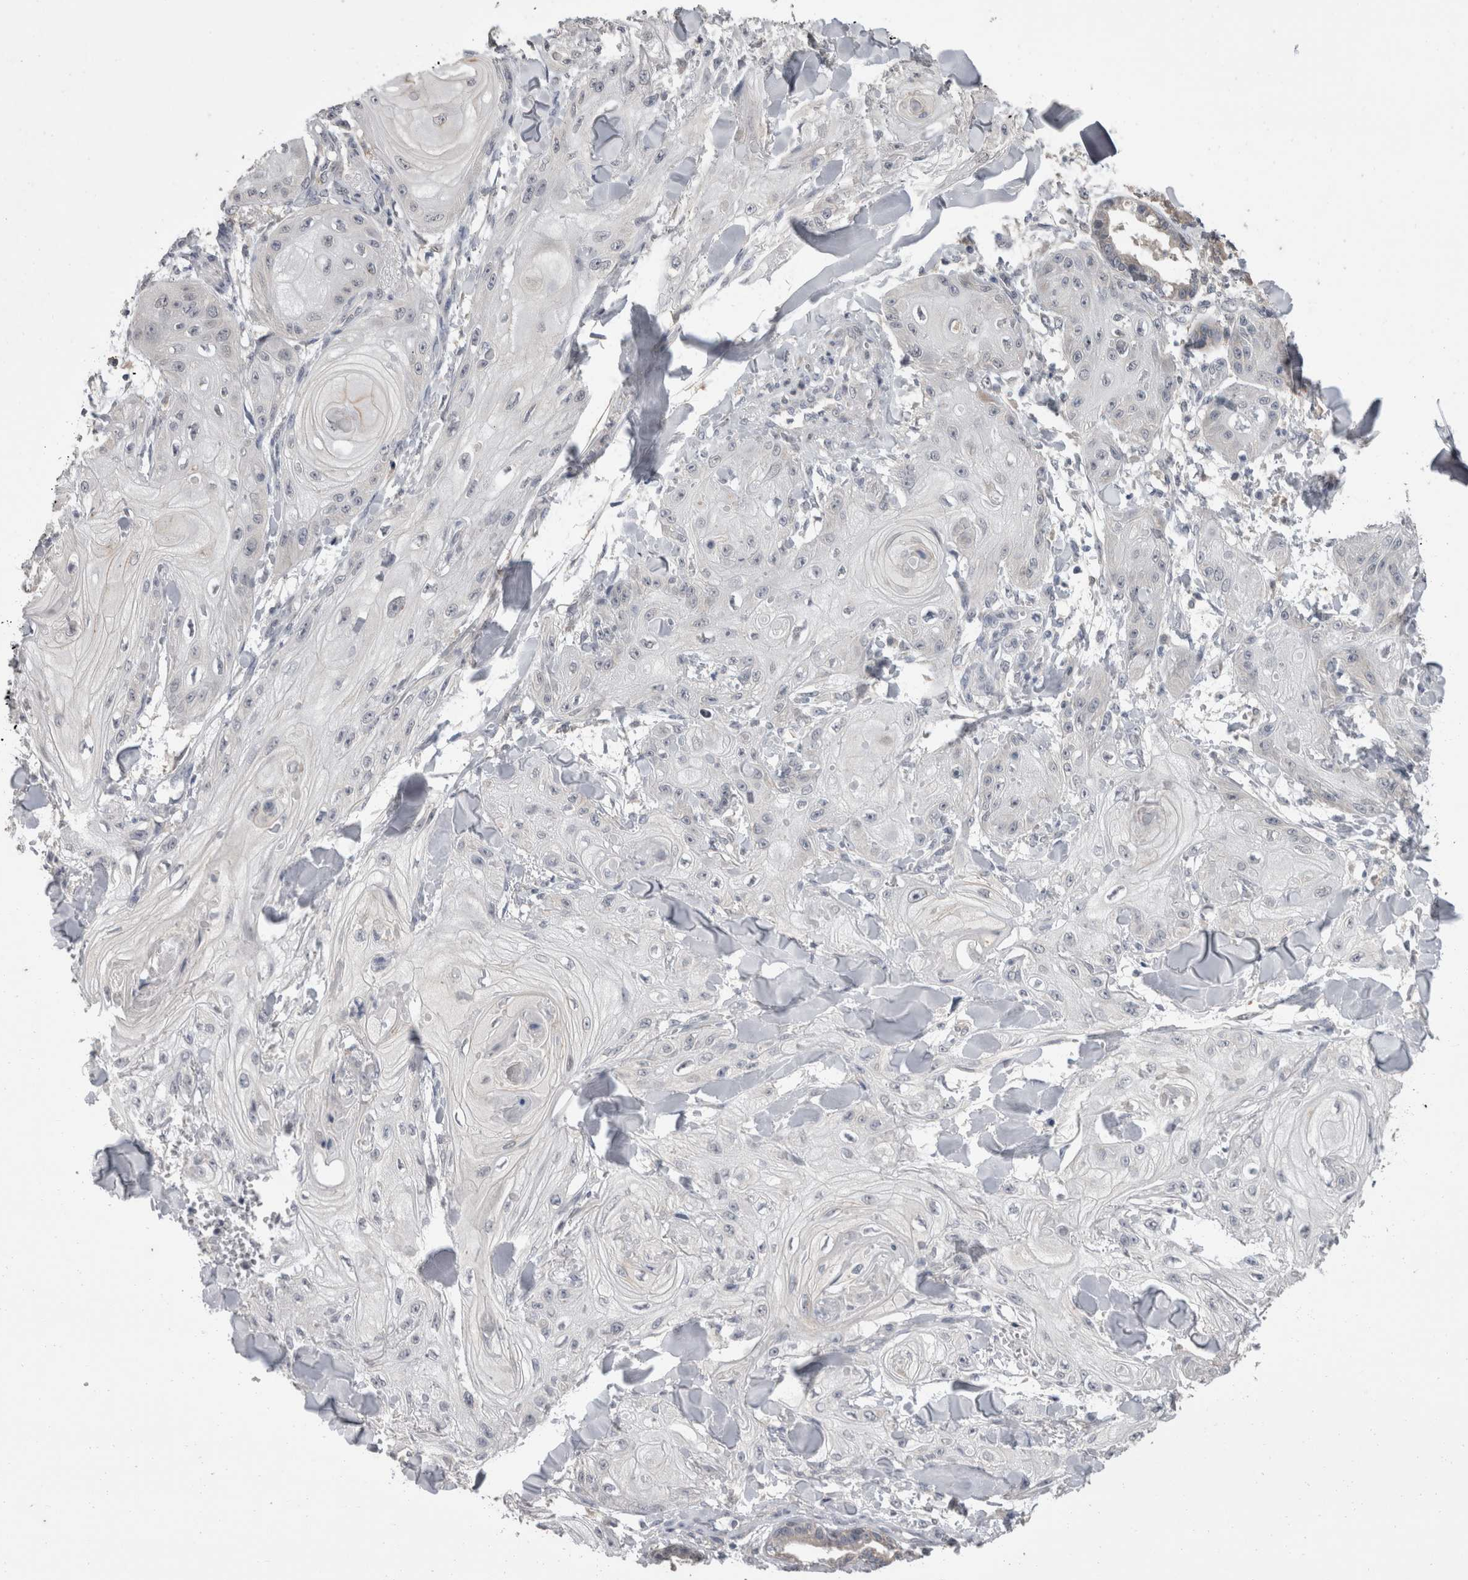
{"staining": {"intensity": "negative", "quantity": "none", "location": "none"}, "tissue": "skin cancer", "cell_type": "Tumor cells", "image_type": "cancer", "snomed": [{"axis": "morphology", "description": "Squamous cell carcinoma, NOS"}, {"axis": "topography", "description": "Skin"}], "caption": "A high-resolution photomicrograph shows immunohistochemistry (IHC) staining of skin cancer (squamous cell carcinoma), which exhibits no significant expression in tumor cells. (DAB immunohistochemistry (IHC), high magnification).", "gene": "FHOD3", "patient": {"sex": "male", "age": 74}}